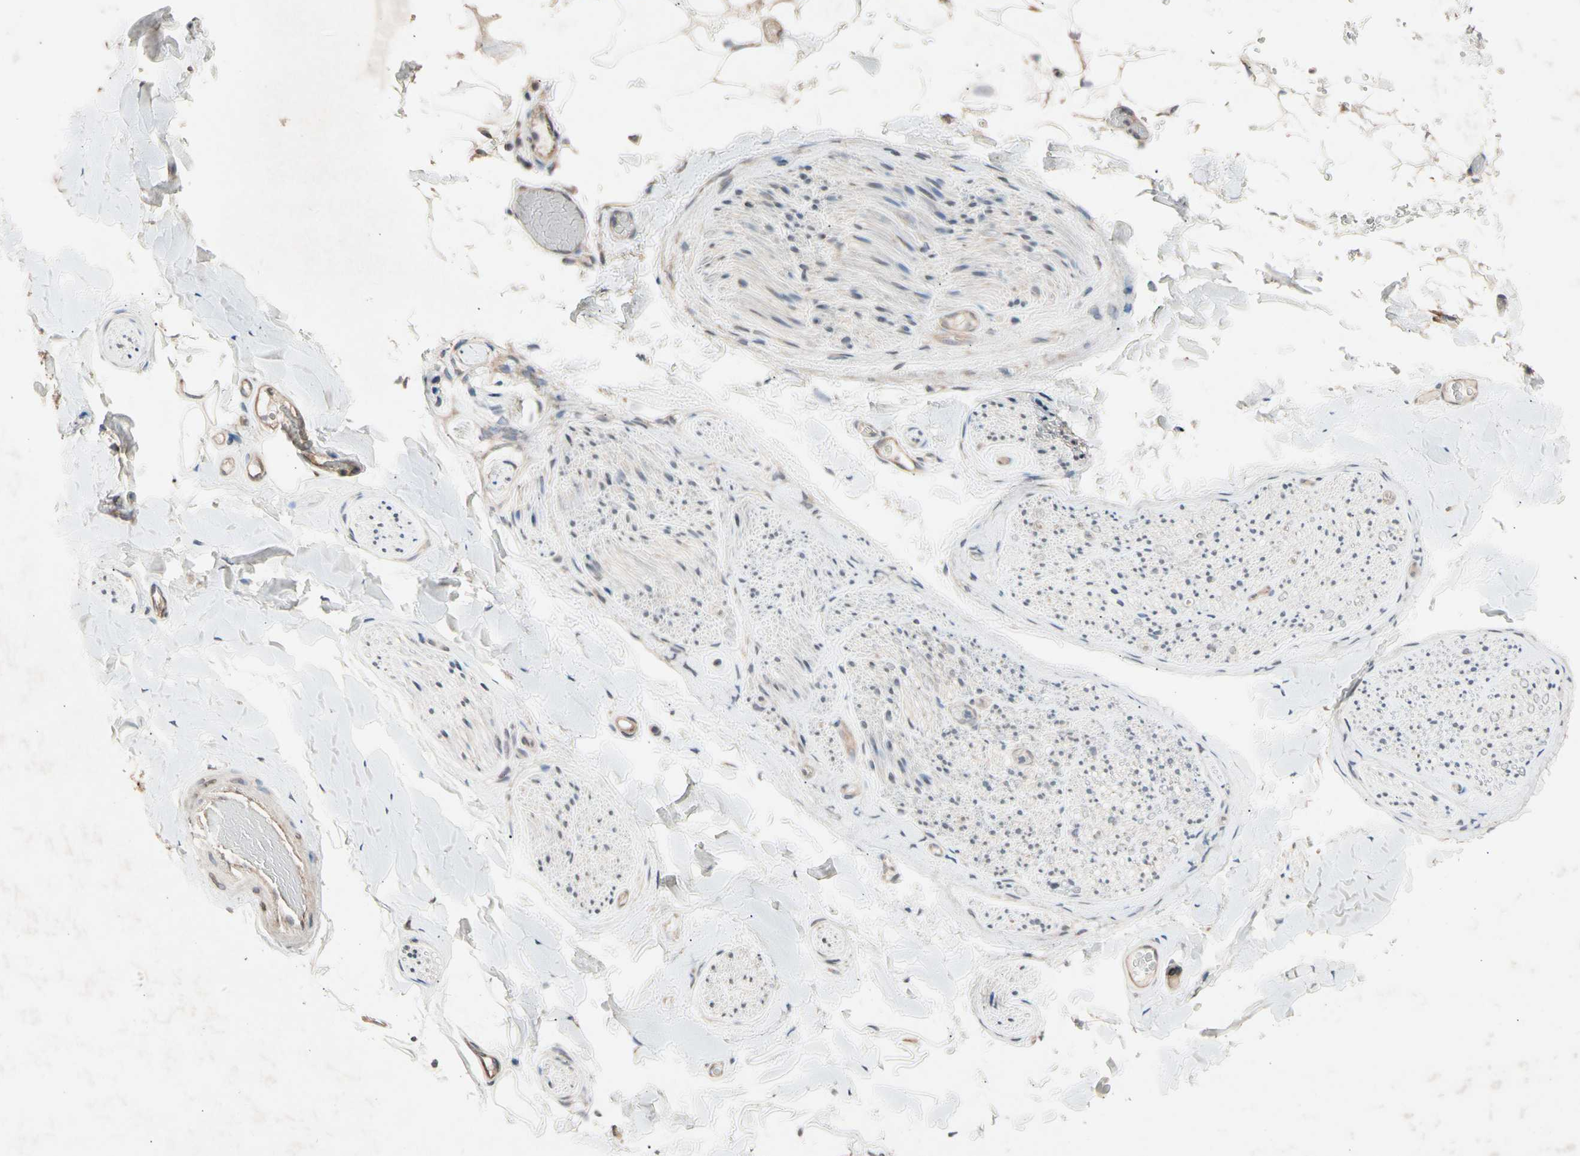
{"staining": {"intensity": "moderate", "quantity": ">75%", "location": "cytoplasmic/membranous"}, "tissue": "adipose tissue", "cell_type": "Adipocytes", "image_type": "normal", "snomed": [{"axis": "morphology", "description": "Normal tissue, NOS"}, {"axis": "topography", "description": "Peripheral nerve tissue"}], "caption": "High-magnification brightfield microscopy of benign adipose tissue stained with DAB (3,3'-diaminobenzidine) (brown) and counterstained with hematoxylin (blue). adipocytes exhibit moderate cytoplasmic/membranous positivity is identified in approximately>75% of cells.", "gene": "PRDX4", "patient": {"sex": "male", "age": 70}}